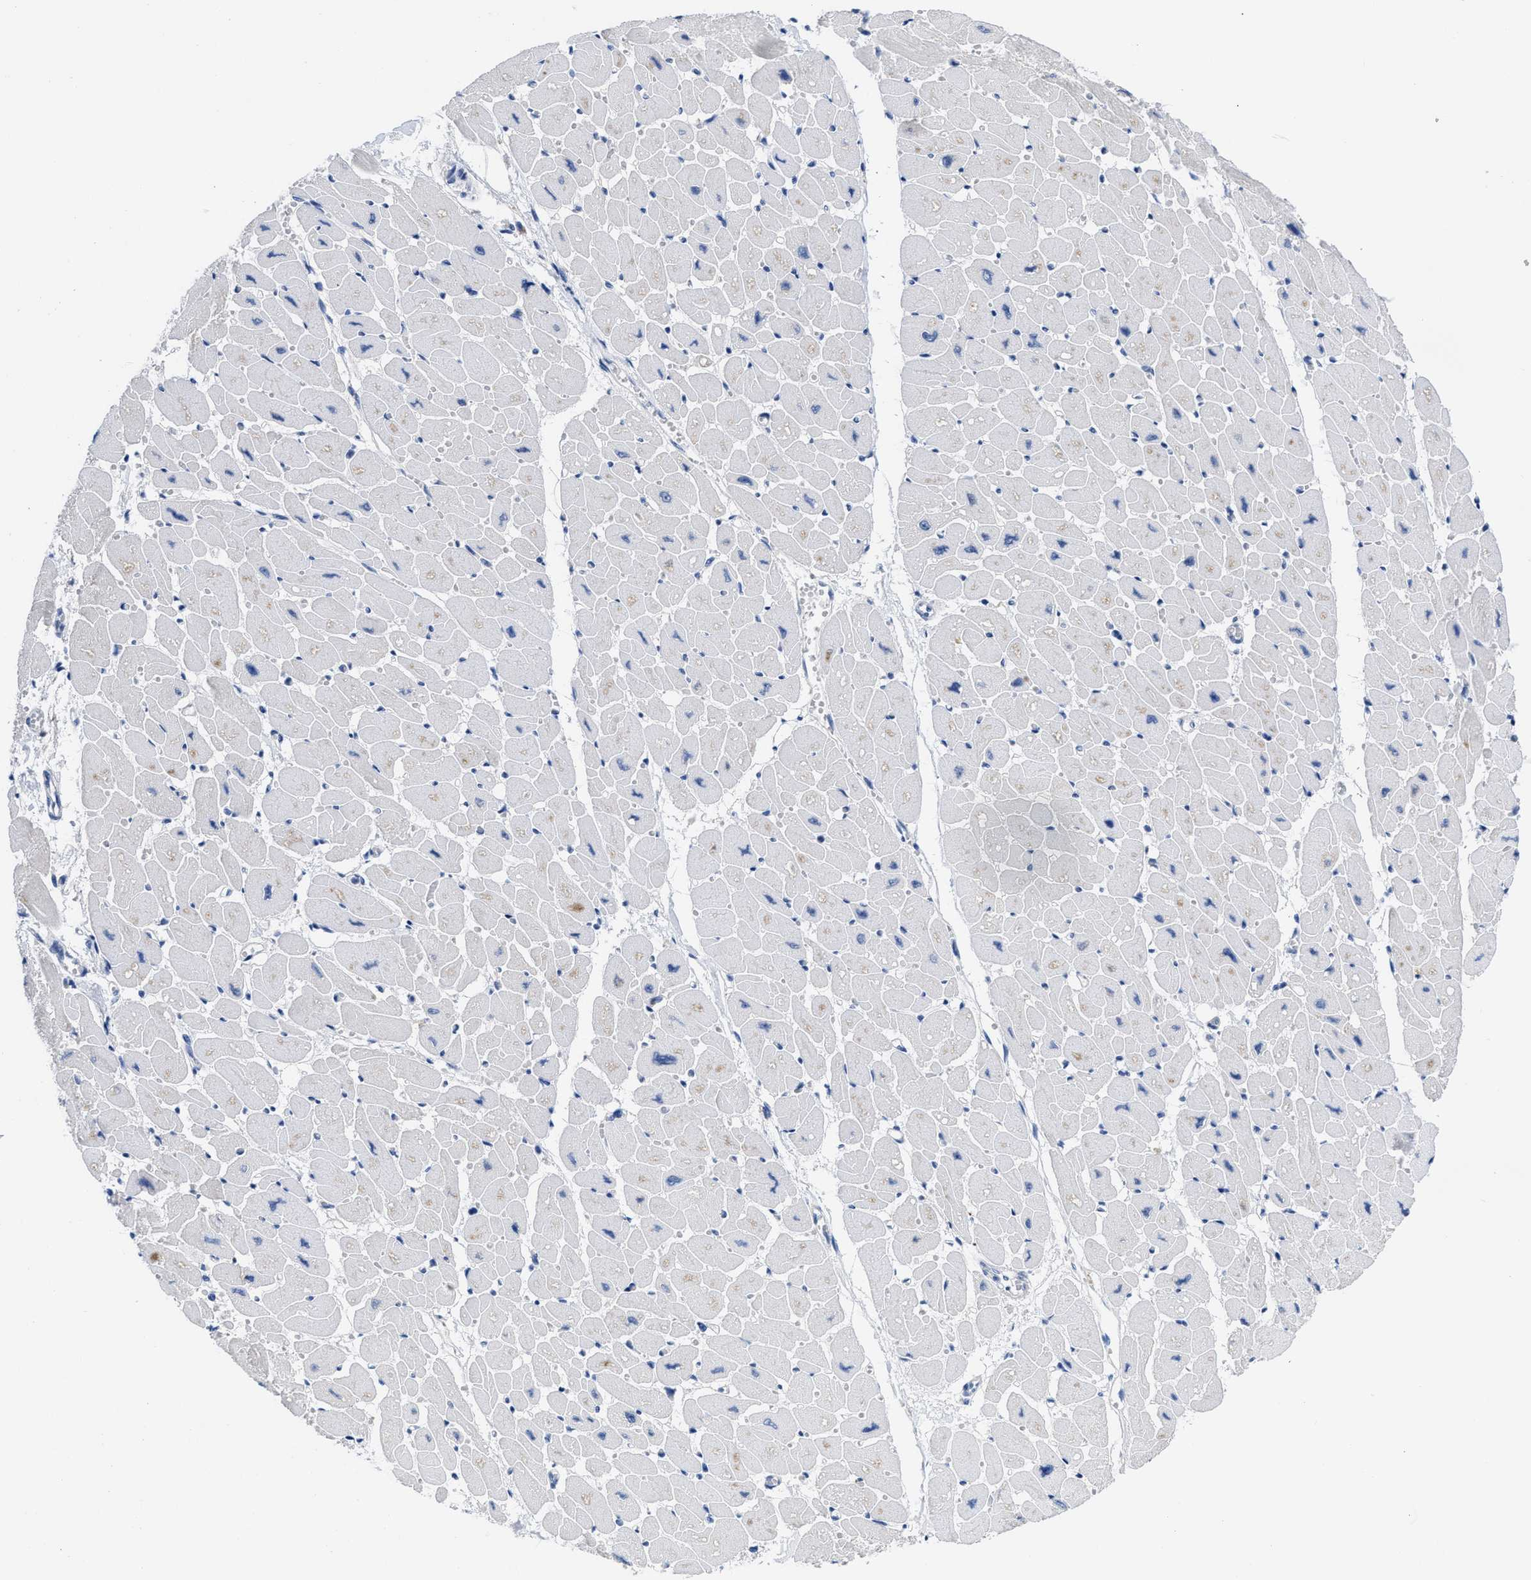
{"staining": {"intensity": "negative", "quantity": "none", "location": "none"}, "tissue": "heart muscle", "cell_type": "Cardiomyocytes", "image_type": "normal", "snomed": [{"axis": "morphology", "description": "Normal tissue, NOS"}, {"axis": "topography", "description": "Heart"}], "caption": "Immunohistochemistry micrograph of normal human heart muscle stained for a protein (brown), which shows no expression in cardiomyocytes.", "gene": "PYY", "patient": {"sex": "female", "age": 54}}